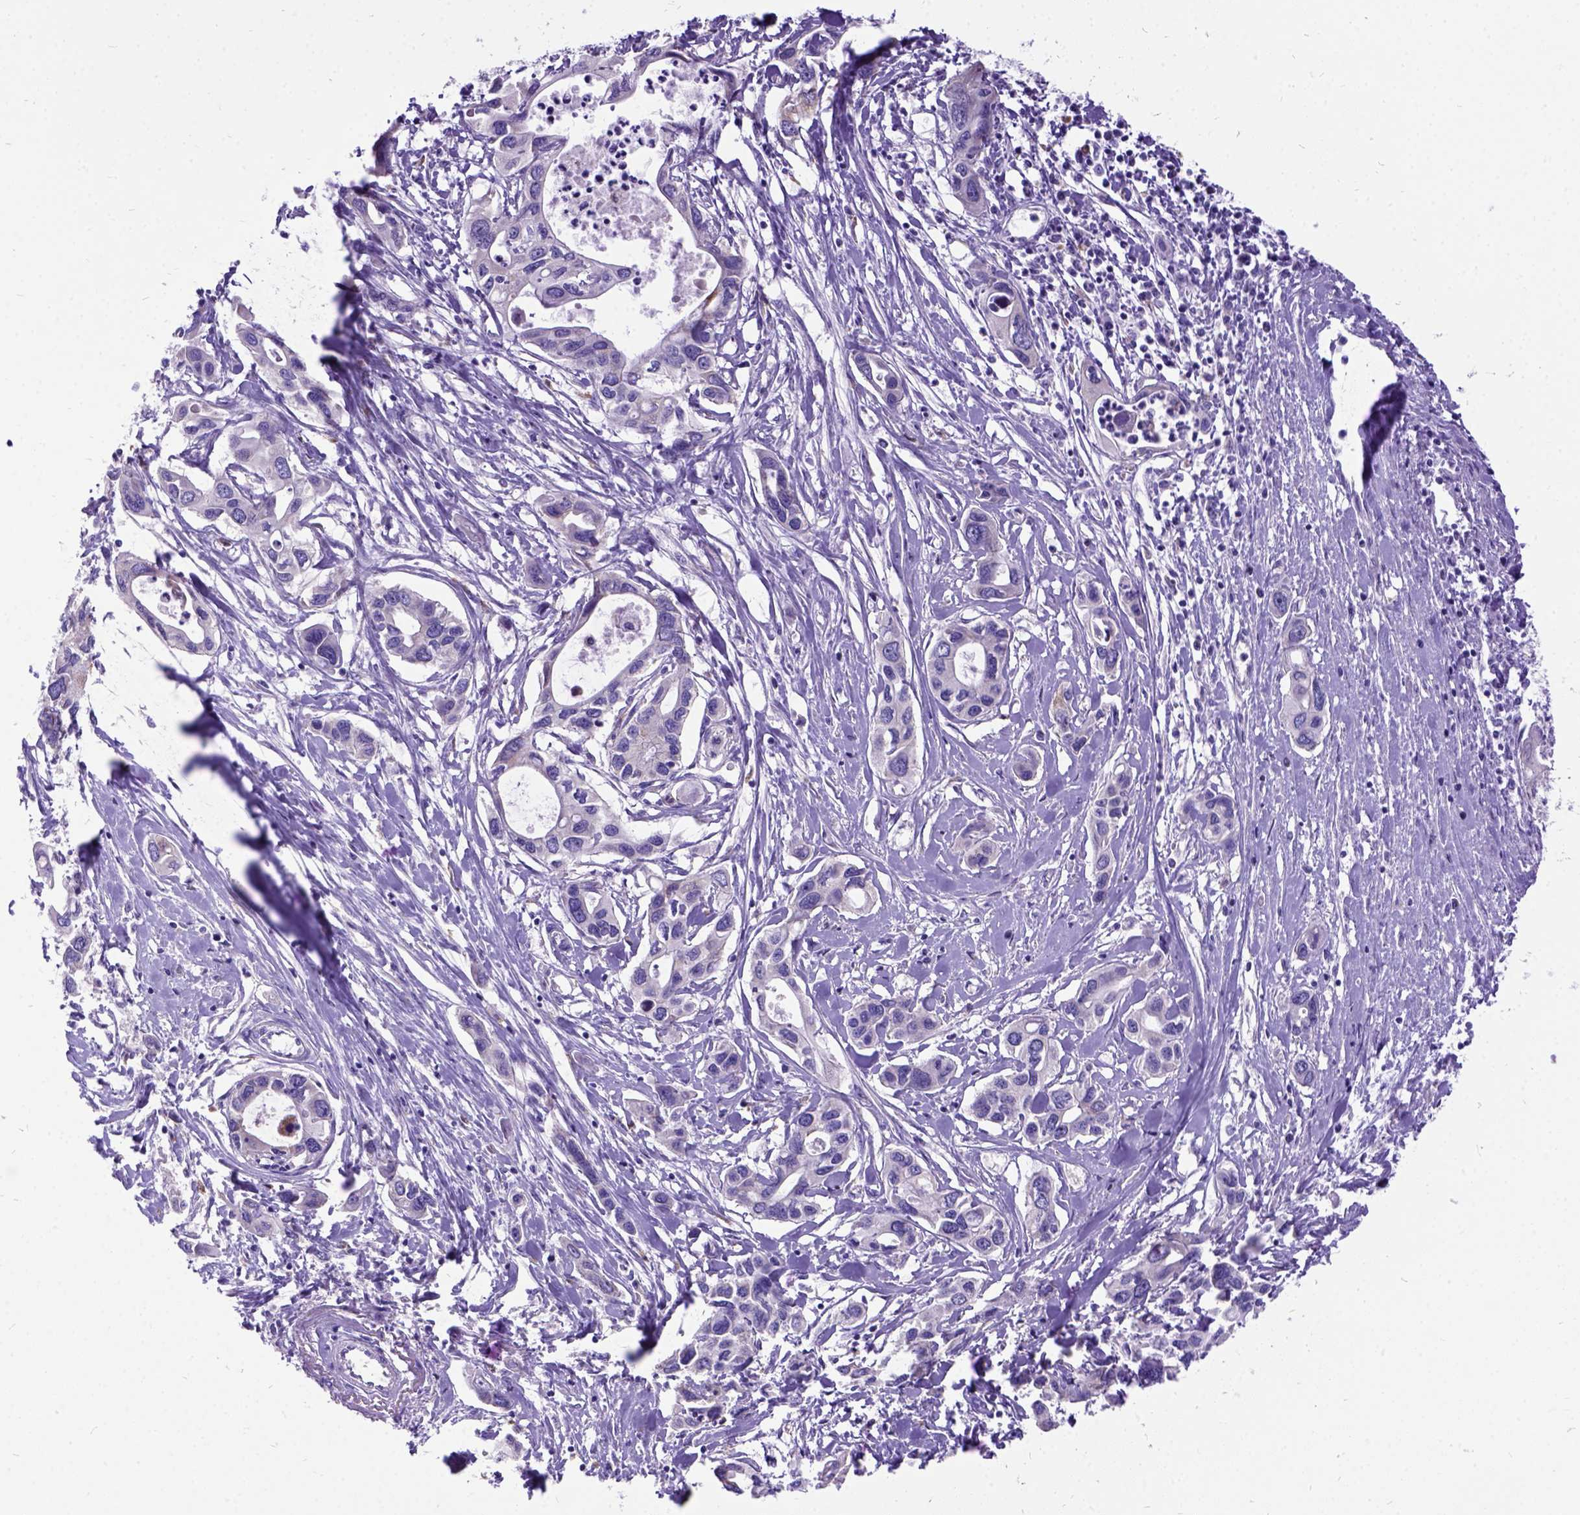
{"staining": {"intensity": "negative", "quantity": "none", "location": "none"}, "tissue": "pancreatic cancer", "cell_type": "Tumor cells", "image_type": "cancer", "snomed": [{"axis": "morphology", "description": "Adenocarcinoma, NOS"}, {"axis": "topography", "description": "Pancreas"}], "caption": "Immunohistochemistry (IHC) micrograph of neoplastic tissue: pancreatic adenocarcinoma stained with DAB displays no significant protein positivity in tumor cells. Nuclei are stained in blue.", "gene": "CFAP54", "patient": {"sex": "male", "age": 60}}